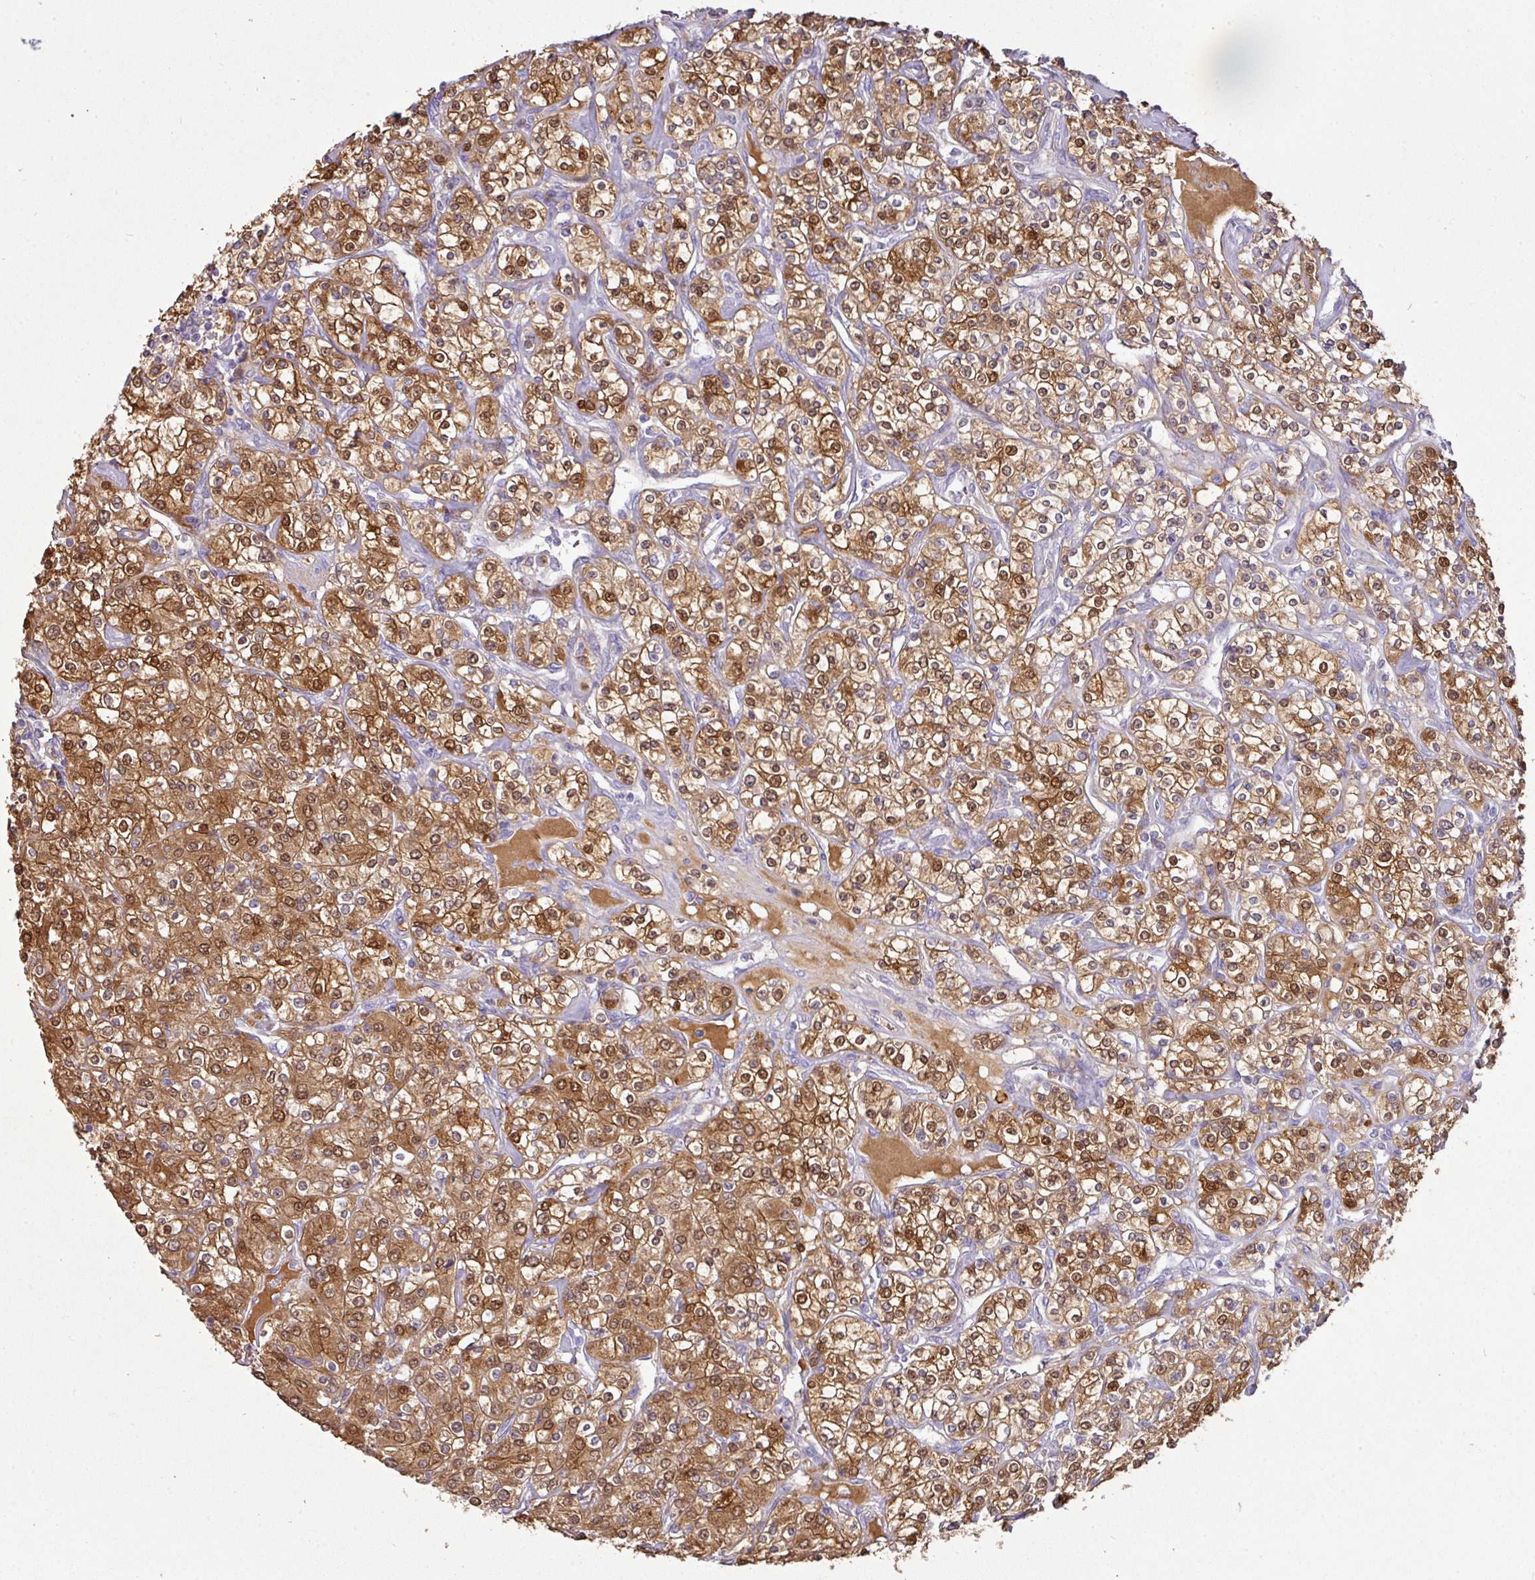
{"staining": {"intensity": "strong", "quantity": ">75%", "location": "cytoplasmic/membranous,nuclear"}, "tissue": "renal cancer", "cell_type": "Tumor cells", "image_type": "cancer", "snomed": [{"axis": "morphology", "description": "Adenocarcinoma, NOS"}, {"axis": "topography", "description": "Kidney"}], "caption": "A brown stain shows strong cytoplasmic/membranous and nuclear expression of a protein in human renal adenocarcinoma tumor cells. The protein is stained brown, and the nuclei are stained in blue (DAB (3,3'-diaminobenzidine) IHC with brightfield microscopy, high magnification).", "gene": "GSTA3", "patient": {"sex": "male", "age": 77}}